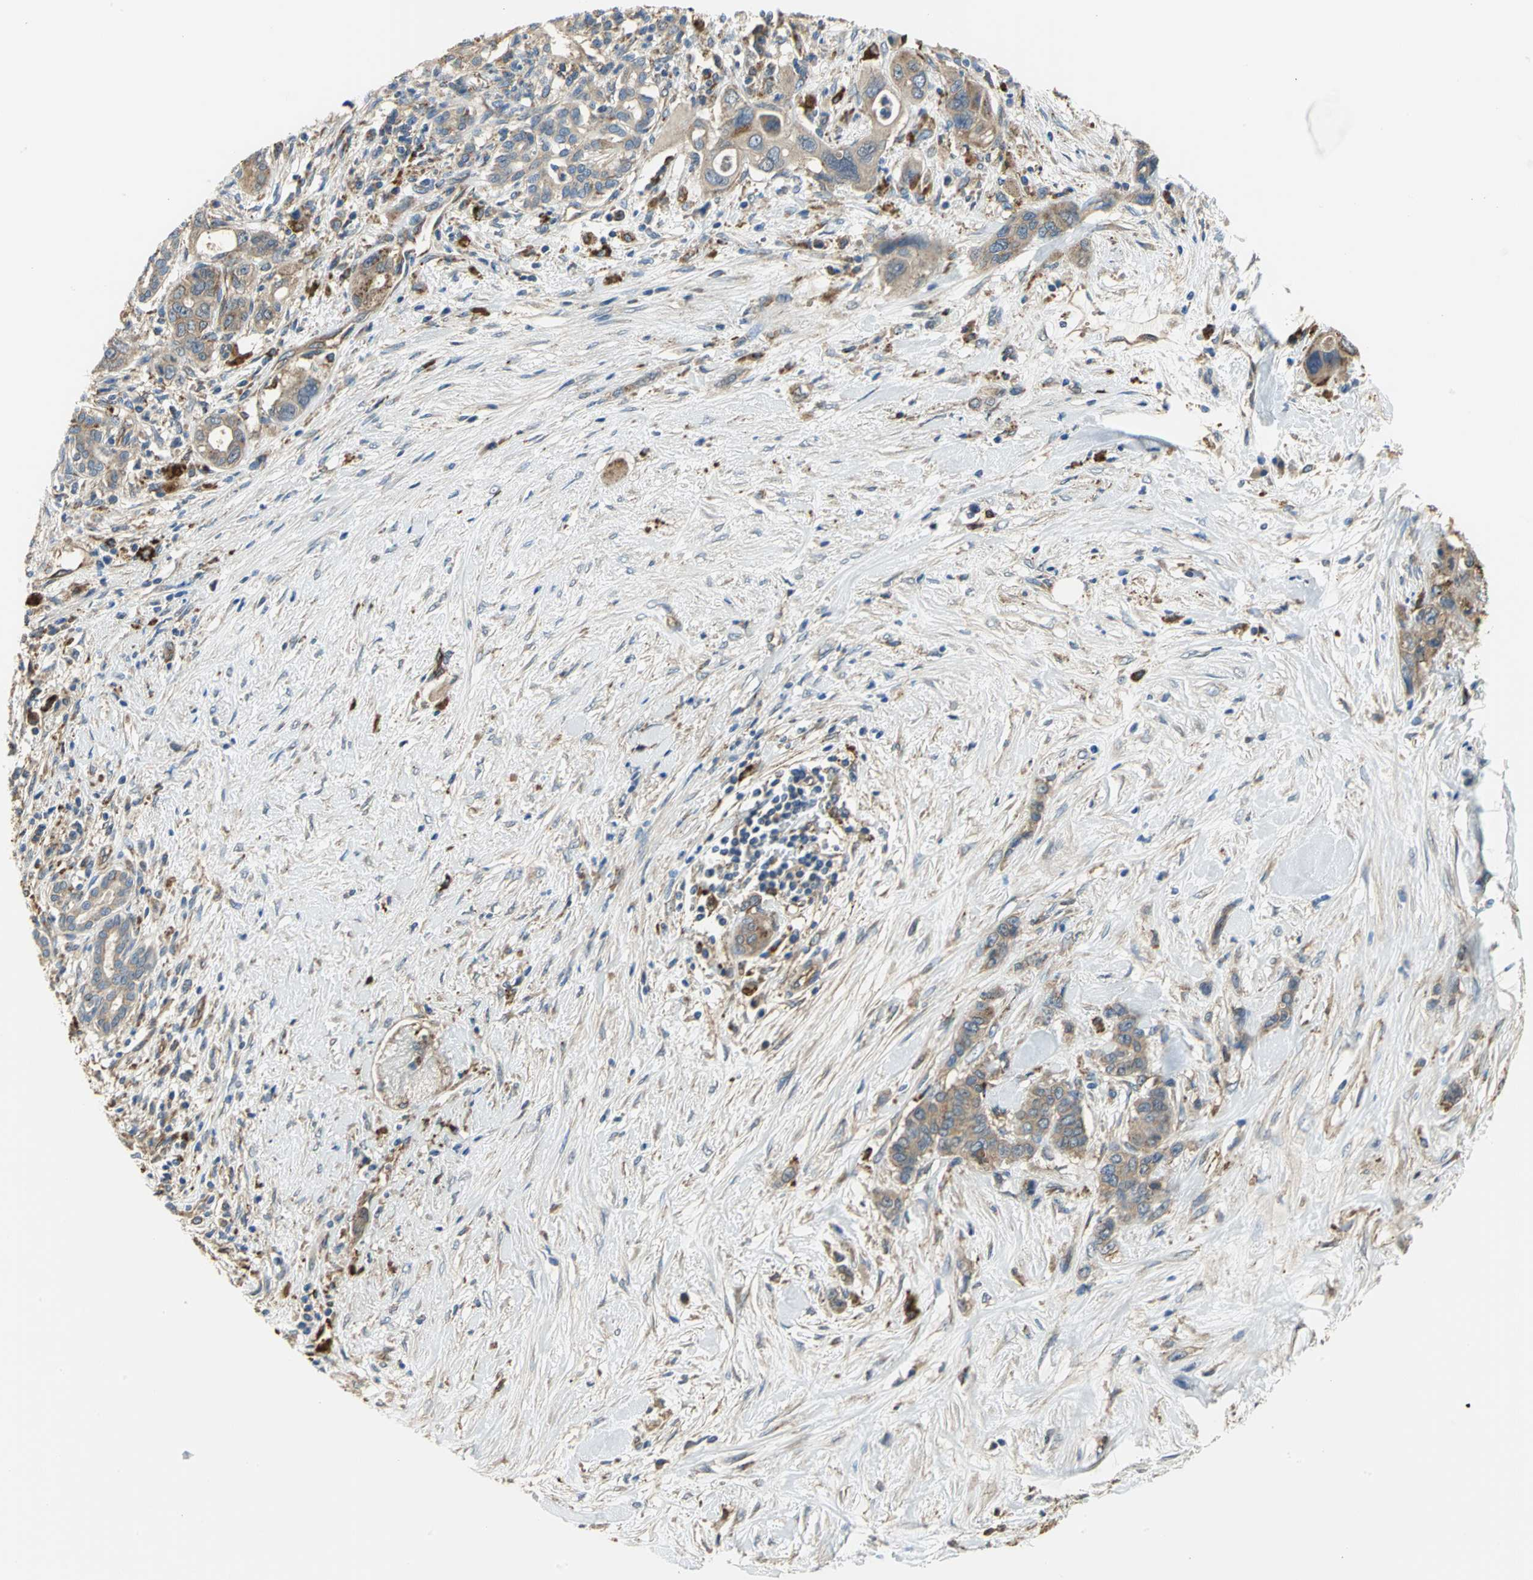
{"staining": {"intensity": "moderate", "quantity": ">75%", "location": "cytoplasmic/membranous"}, "tissue": "pancreatic cancer", "cell_type": "Tumor cells", "image_type": "cancer", "snomed": [{"axis": "morphology", "description": "Adenocarcinoma, NOS"}, {"axis": "topography", "description": "Pancreas"}], "caption": "Moderate cytoplasmic/membranous staining is present in approximately >75% of tumor cells in pancreatic cancer (adenocarcinoma). The staining was performed using DAB (3,3'-diaminobenzidine), with brown indicating positive protein expression. Nuclei are stained blue with hematoxylin.", "gene": "DIAPH2", "patient": {"sex": "male", "age": 46}}